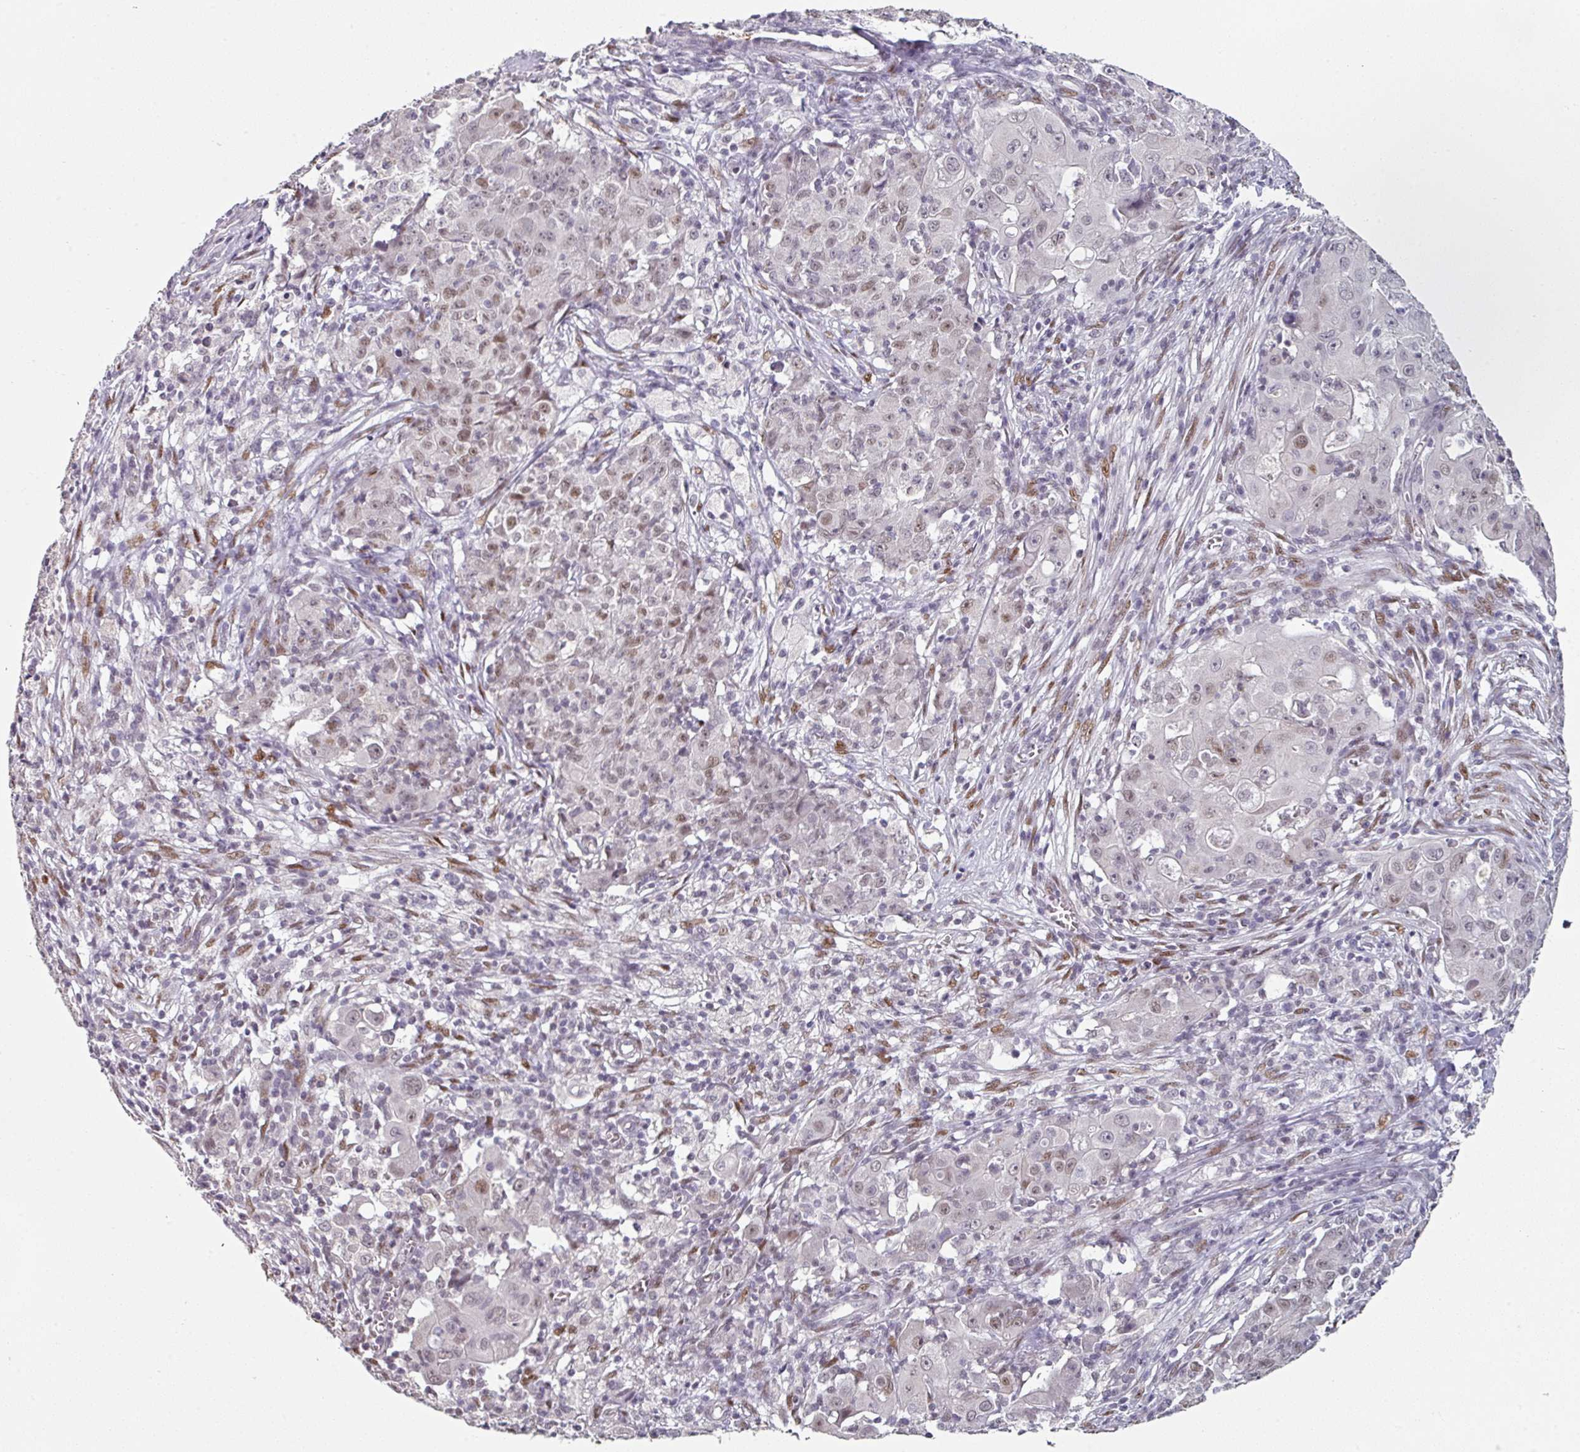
{"staining": {"intensity": "weak", "quantity": ">75%", "location": "nuclear"}, "tissue": "ovarian cancer", "cell_type": "Tumor cells", "image_type": "cancer", "snomed": [{"axis": "morphology", "description": "Carcinoma, endometroid"}, {"axis": "topography", "description": "Ovary"}], "caption": "An immunohistochemistry (IHC) histopathology image of neoplastic tissue is shown. Protein staining in brown labels weak nuclear positivity in endometroid carcinoma (ovarian) within tumor cells.", "gene": "ELK1", "patient": {"sex": "female", "age": 42}}